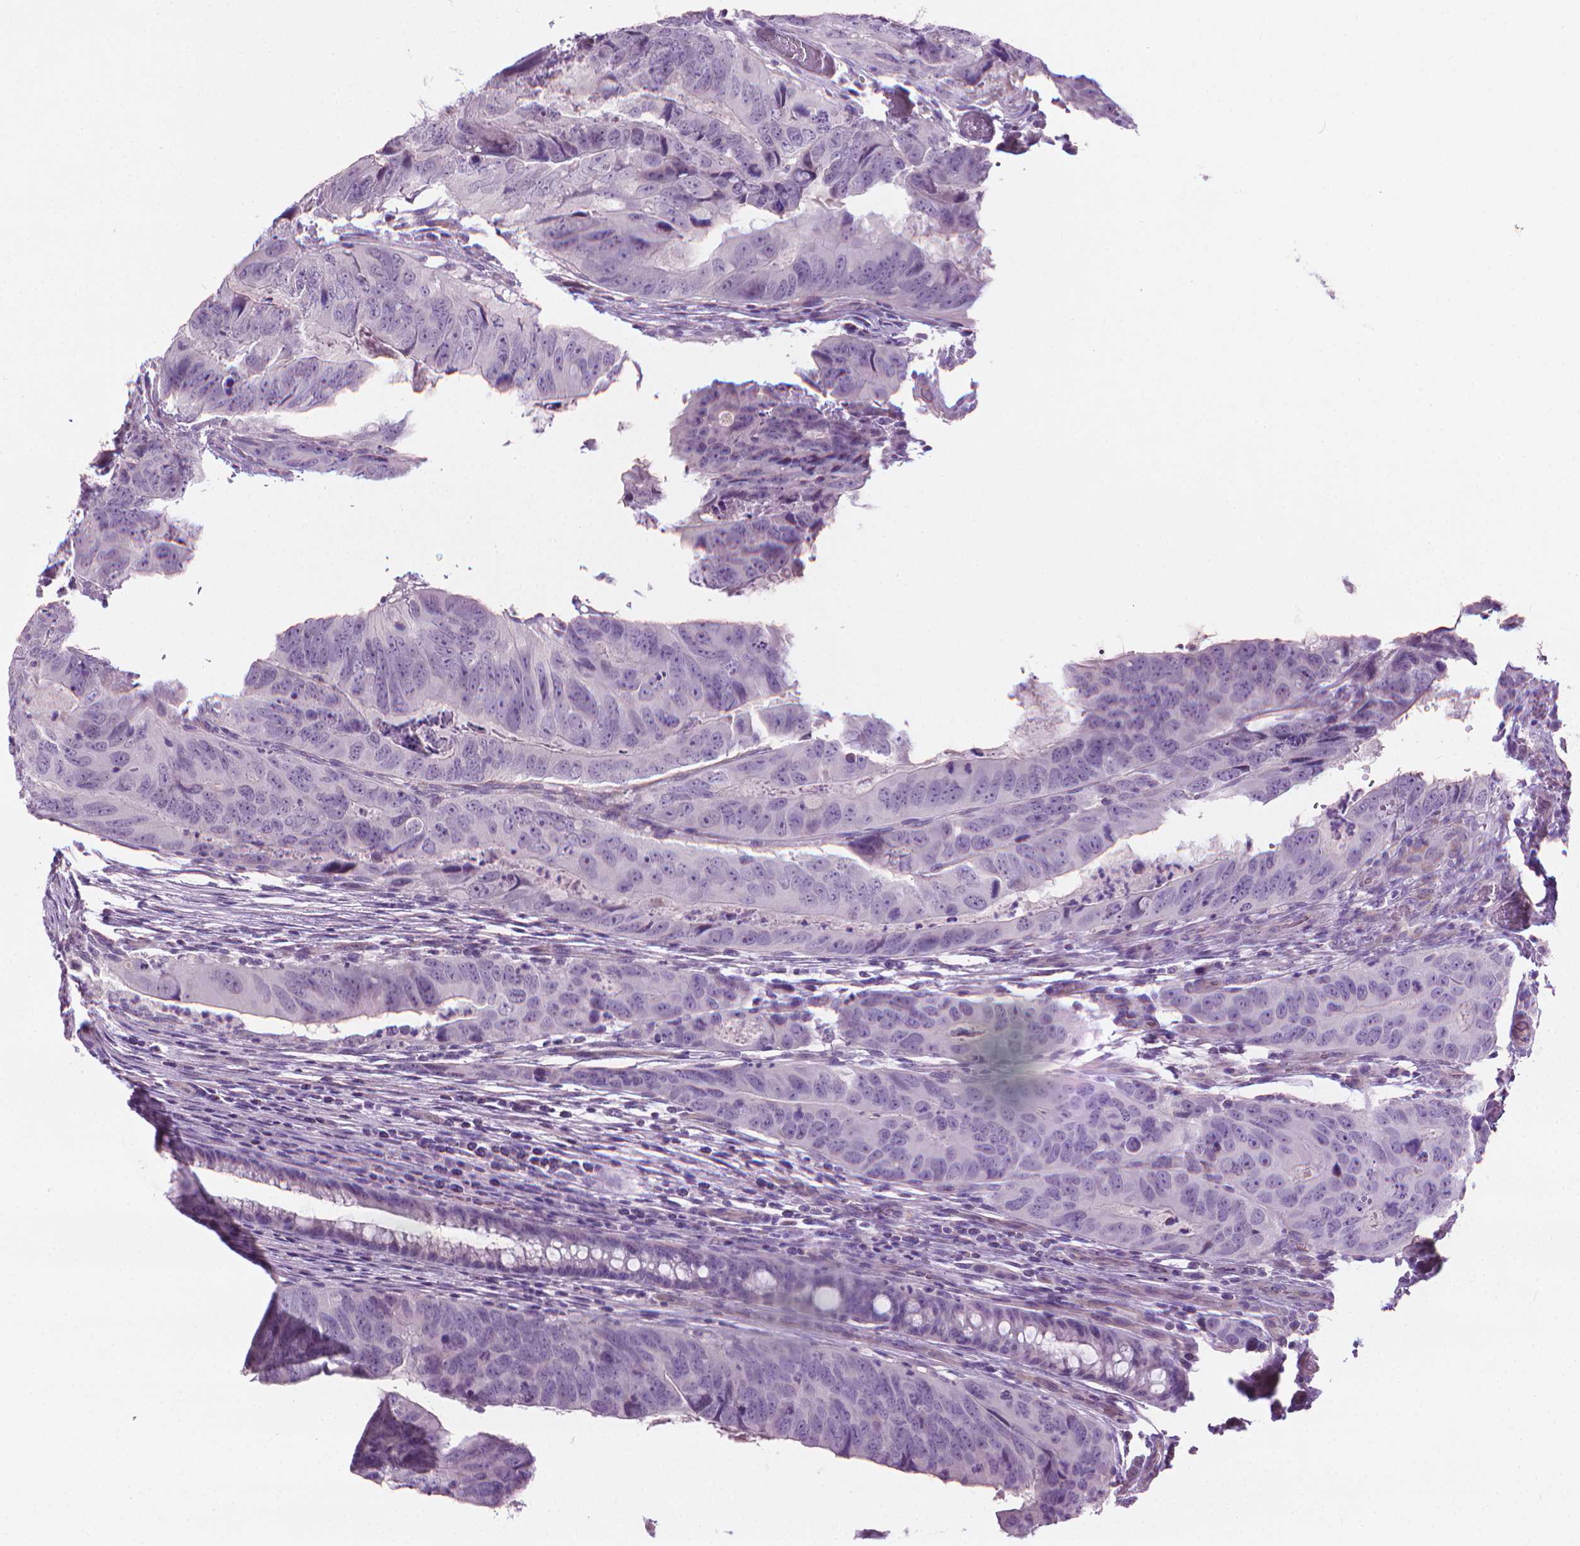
{"staining": {"intensity": "negative", "quantity": "none", "location": "none"}, "tissue": "colorectal cancer", "cell_type": "Tumor cells", "image_type": "cancer", "snomed": [{"axis": "morphology", "description": "Adenocarcinoma, NOS"}, {"axis": "topography", "description": "Colon"}], "caption": "The photomicrograph demonstrates no staining of tumor cells in colorectal adenocarcinoma.", "gene": "KRT73", "patient": {"sex": "male", "age": 79}}